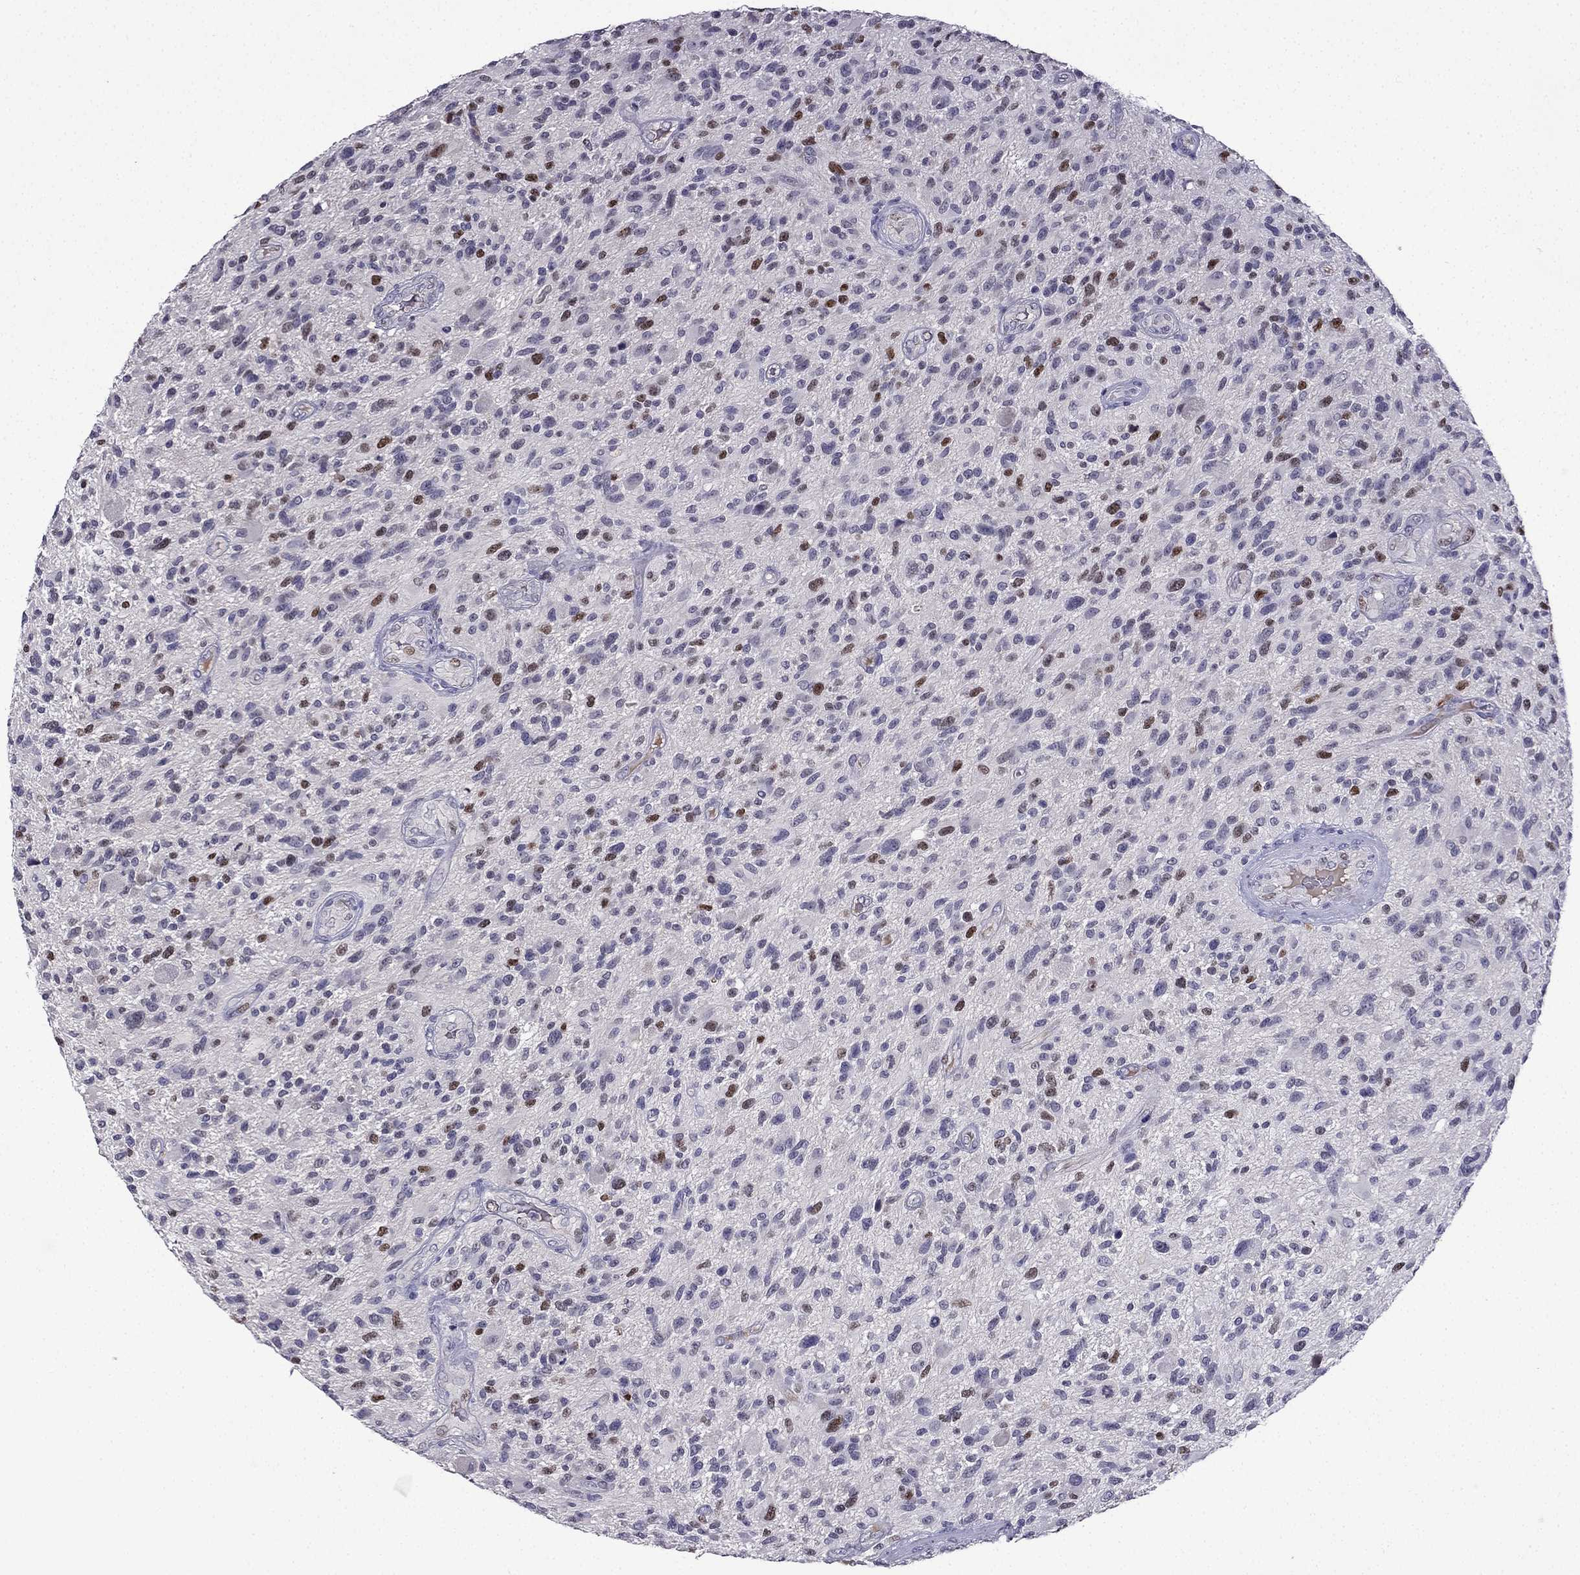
{"staining": {"intensity": "strong", "quantity": "<25%", "location": "nuclear"}, "tissue": "glioma", "cell_type": "Tumor cells", "image_type": "cancer", "snomed": [{"axis": "morphology", "description": "Glioma, malignant, High grade"}, {"axis": "topography", "description": "Brain"}], "caption": "Malignant glioma (high-grade) was stained to show a protein in brown. There is medium levels of strong nuclear expression in approximately <25% of tumor cells.", "gene": "UHRF1", "patient": {"sex": "male", "age": 47}}